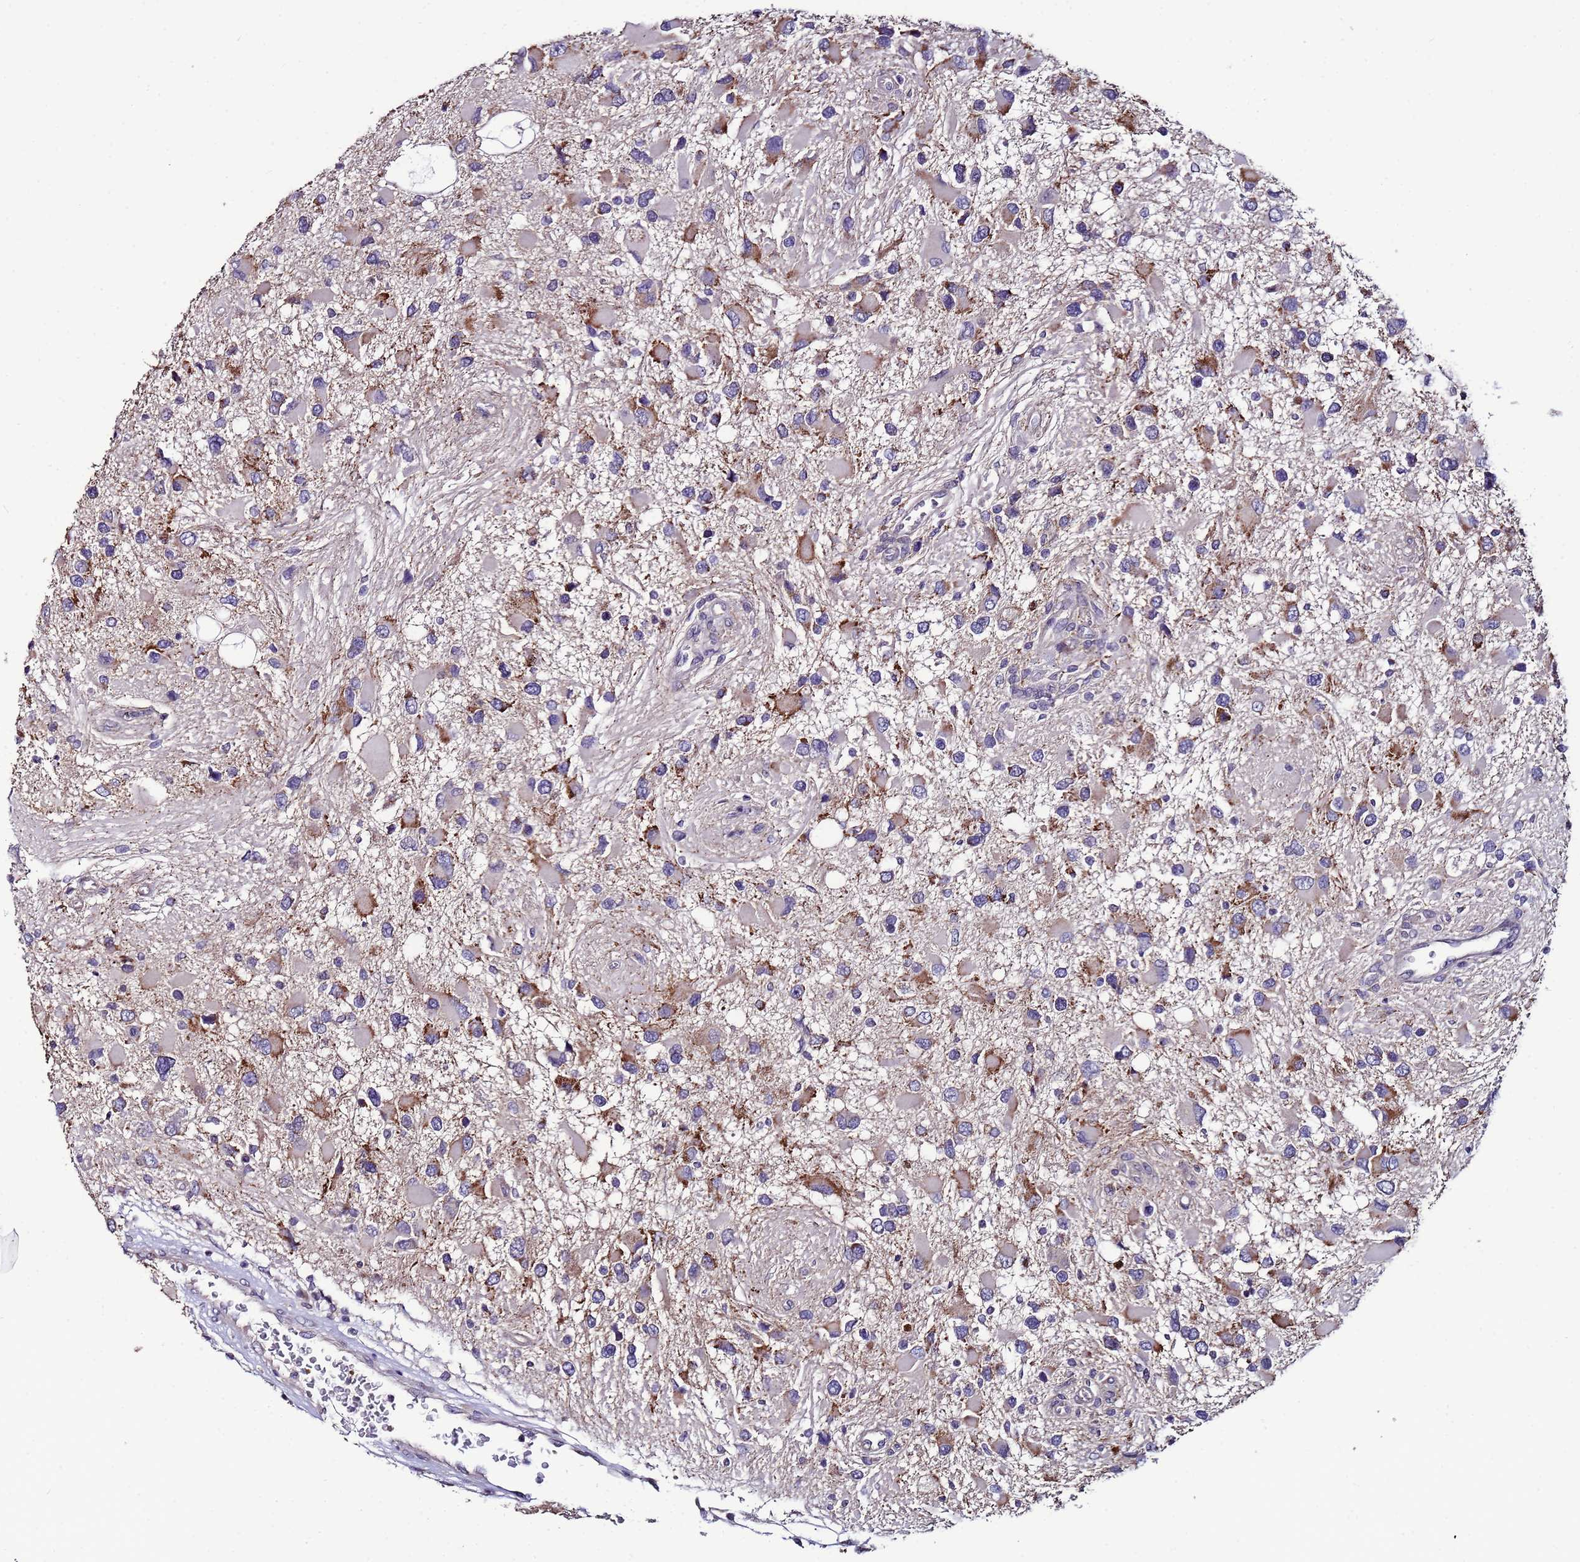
{"staining": {"intensity": "moderate", "quantity": "25%-75%", "location": "cytoplasmic/membranous"}, "tissue": "glioma", "cell_type": "Tumor cells", "image_type": "cancer", "snomed": [{"axis": "morphology", "description": "Glioma, malignant, High grade"}, {"axis": "topography", "description": "Brain"}], "caption": "Tumor cells show medium levels of moderate cytoplasmic/membranous staining in about 25%-75% of cells in glioma.", "gene": "CLHC1", "patient": {"sex": "male", "age": 53}}